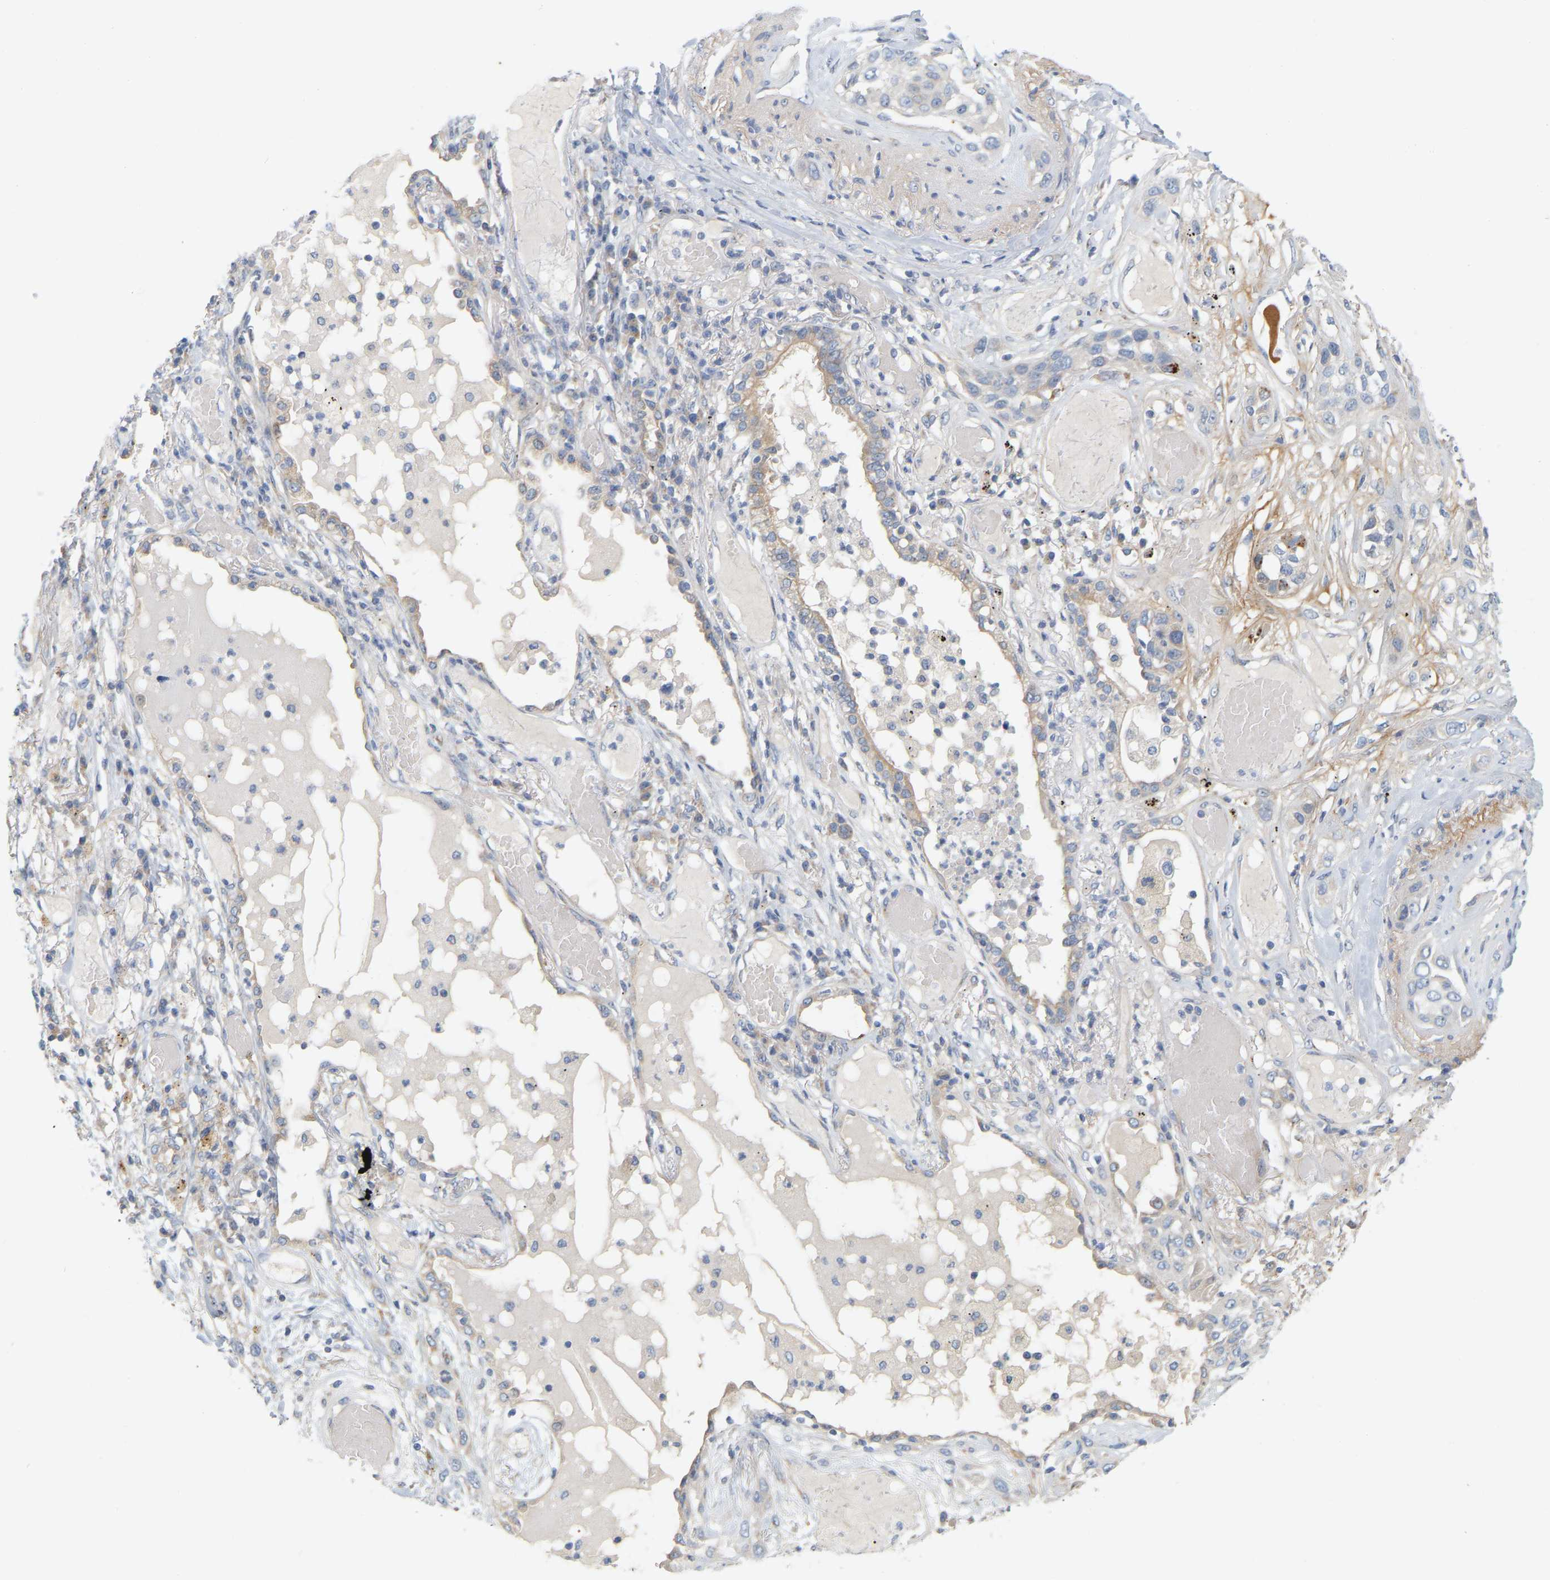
{"staining": {"intensity": "weak", "quantity": "<25%", "location": "nuclear"}, "tissue": "lung cancer", "cell_type": "Tumor cells", "image_type": "cancer", "snomed": [{"axis": "morphology", "description": "Squamous cell carcinoma, NOS"}, {"axis": "topography", "description": "Lung"}], "caption": "An immunohistochemistry (IHC) image of lung cancer is shown. There is no staining in tumor cells of lung cancer.", "gene": "MINDY4", "patient": {"sex": "male", "age": 71}}